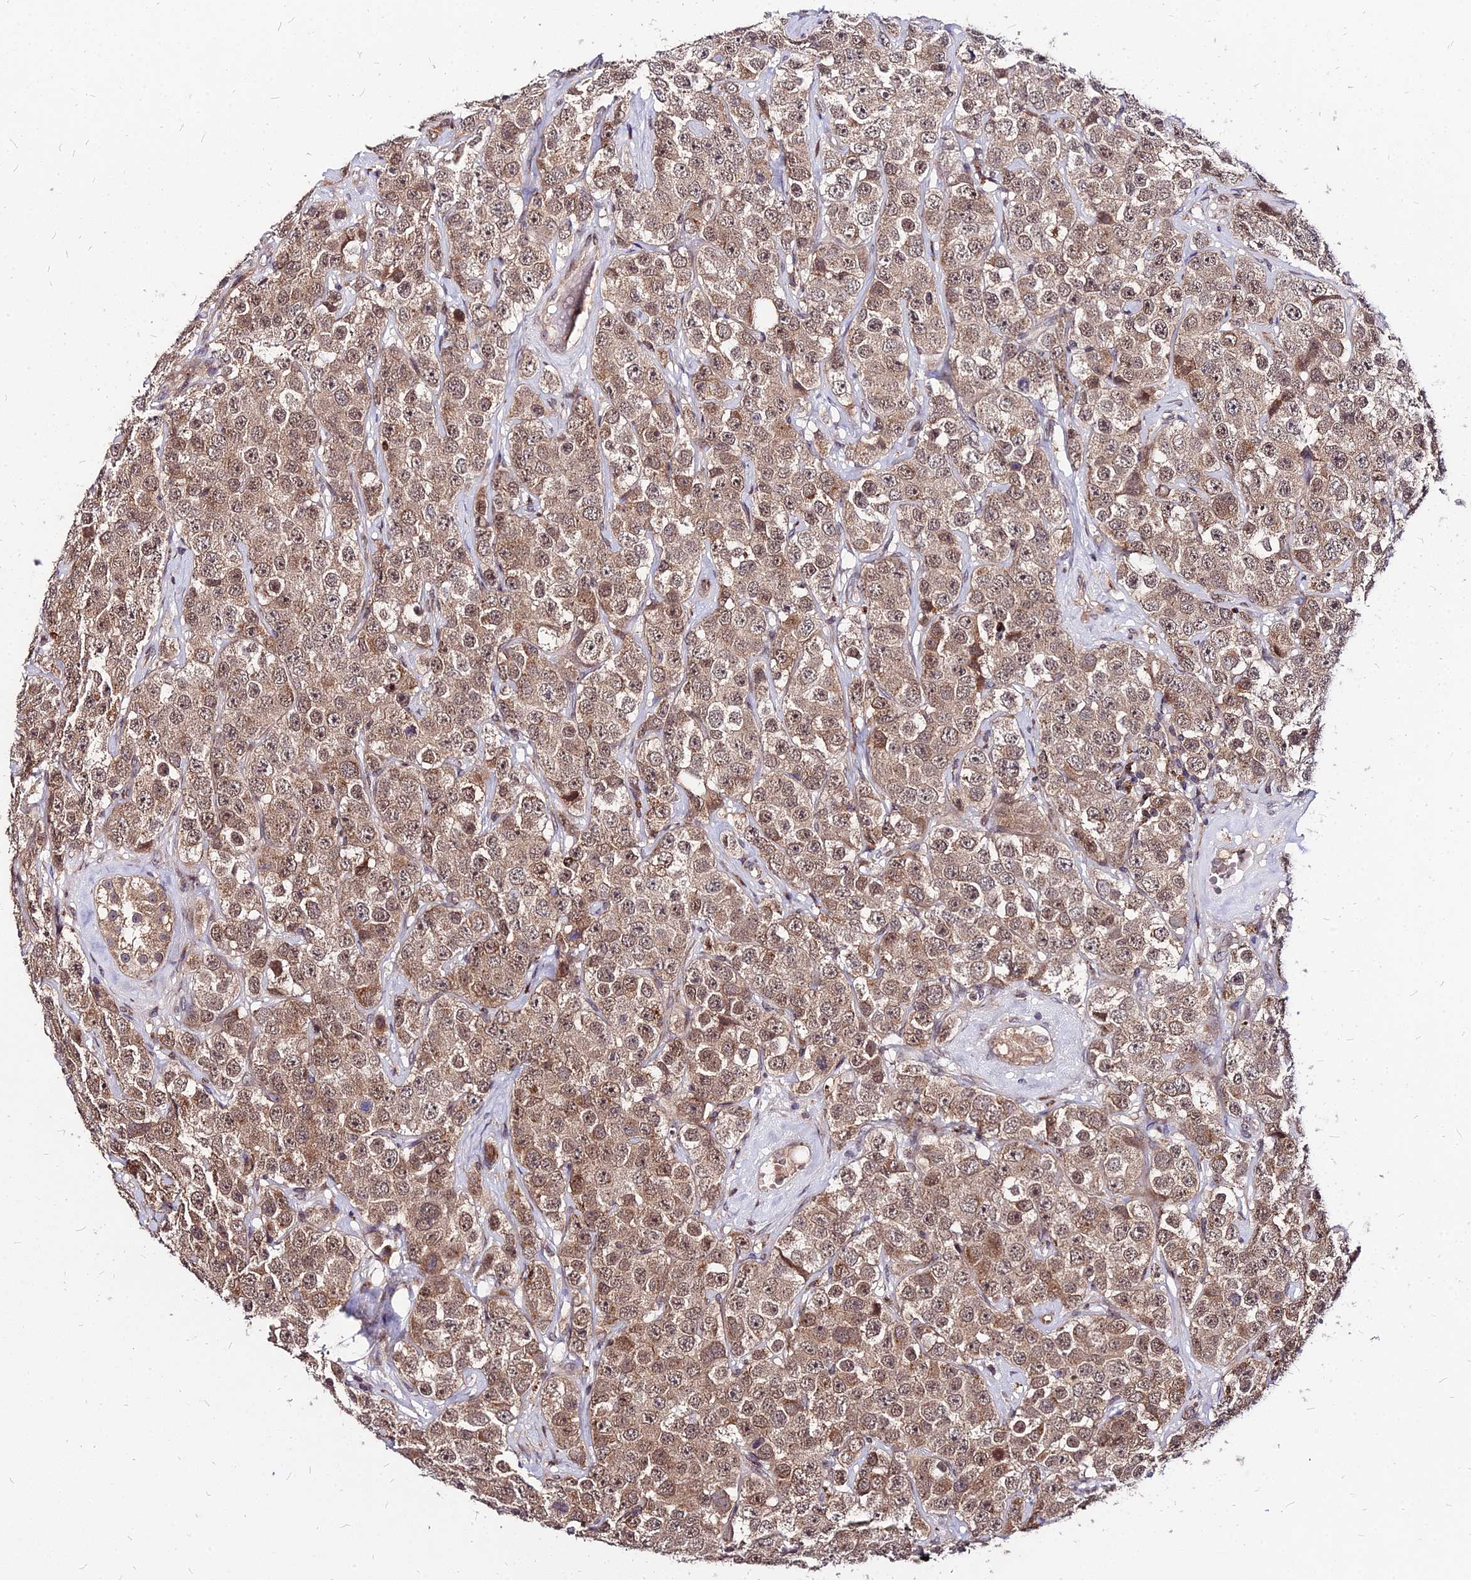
{"staining": {"intensity": "moderate", "quantity": ">75%", "location": "cytoplasmic/membranous,nuclear"}, "tissue": "testis cancer", "cell_type": "Tumor cells", "image_type": "cancer", "snomed": [{"axis": "morphology", "description": "Seminoma, NOS"}, {"axis": "topography", "description": "Testis"}], "caption": "Testis cancer (seminoma) stained with immunohistochemistry (IHC) exhibits moderate cytoplasmic/membranous and nuclear positivity in about >75% of tumor cells.", "gene": "APBA3", "patient": {"sex": "male", "age": 28}}